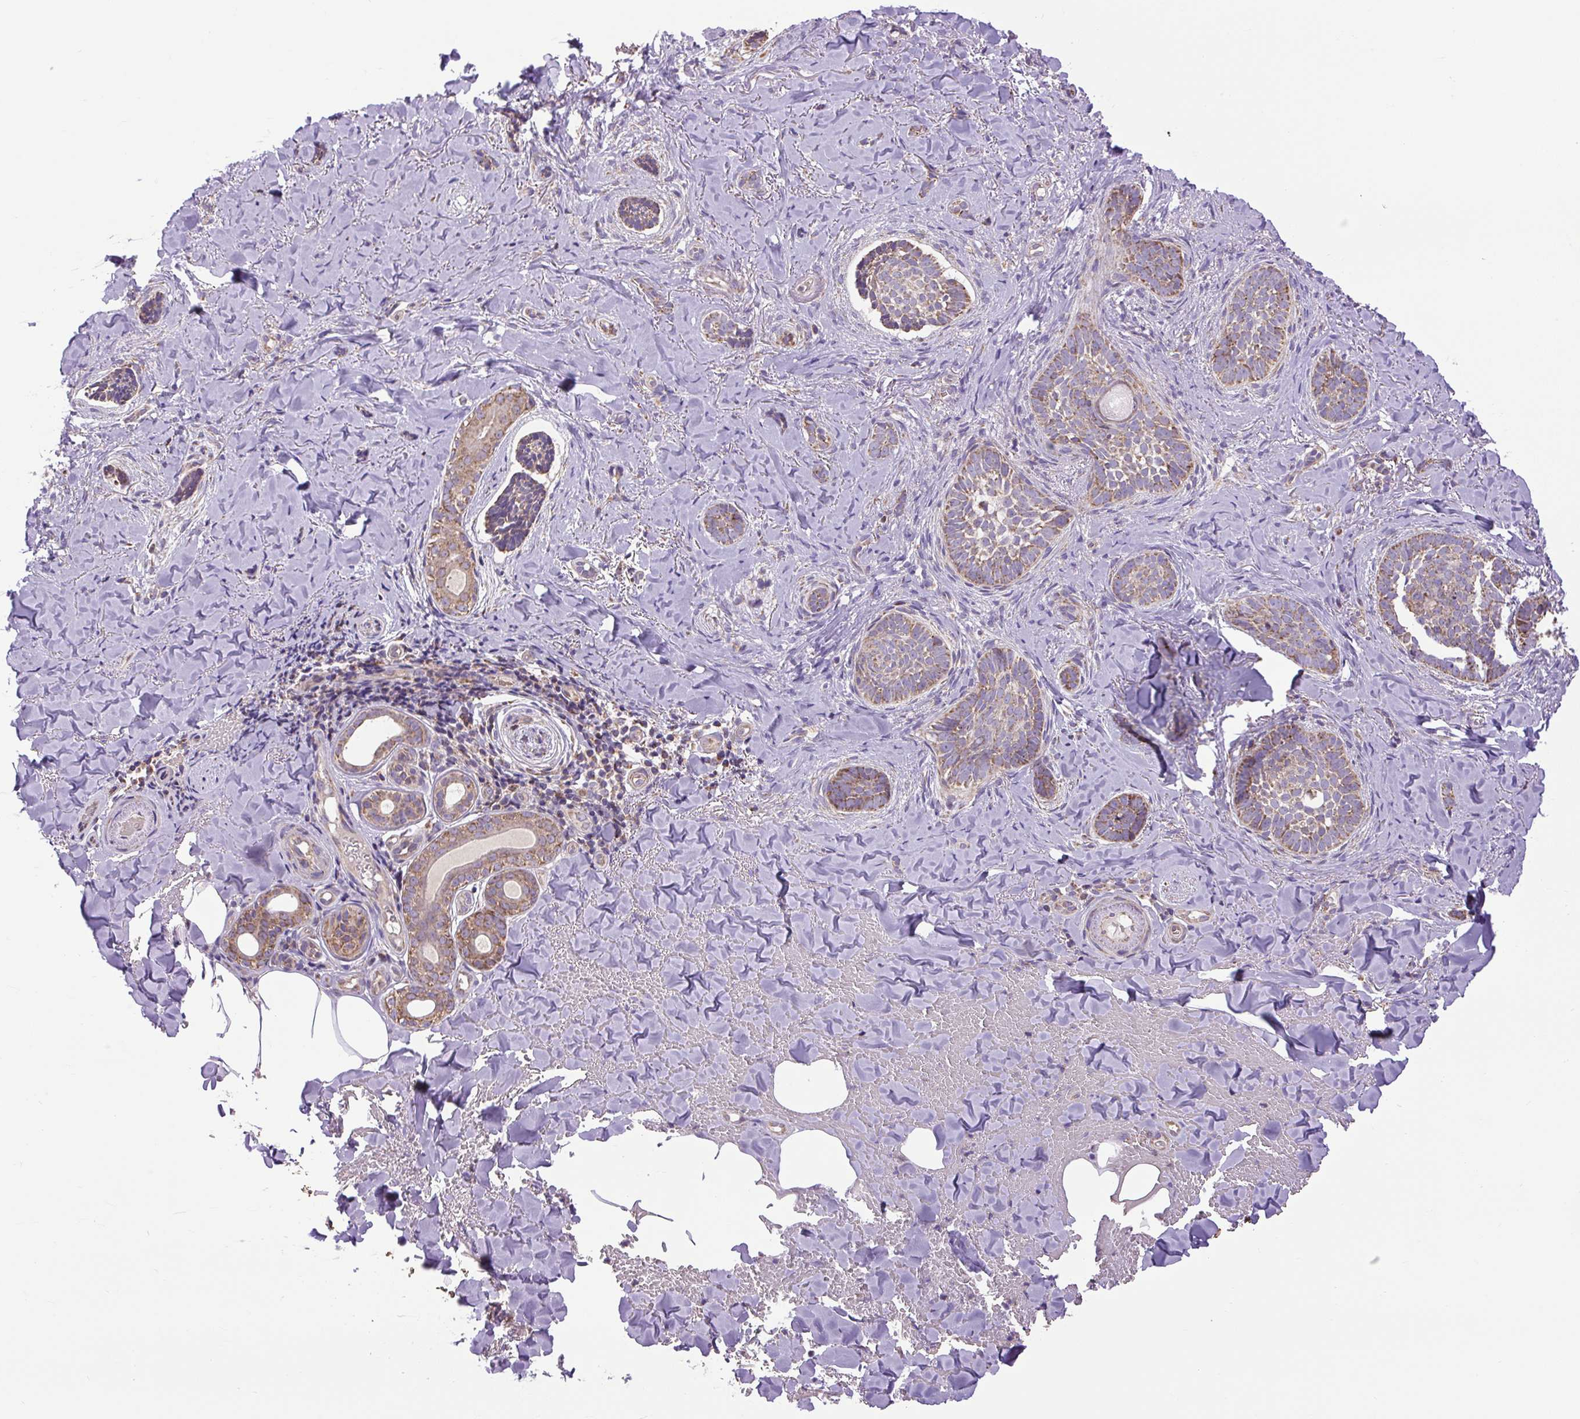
{"staining": {"intensity": "weak", "quantity": ">75%", "location": "cytoplasmic/membranous"}, "tissue": "skin cancer", "cell_type": "Tumor cells", "image_type": "cancer", "snomed": [{"axis": "morphology", "description": "Basal cell carcinoma"}, {"axis": "topography", "description": "Skin"}], "caption": "A photomicrograph showing weak cytoplasmic/membranous staining in about >75% of tumor cells in skin cancer, as visualized by brown immunohistochemical staining.", "gene": "PLCG1", "patient": {"sex": "female", "age": 55}}